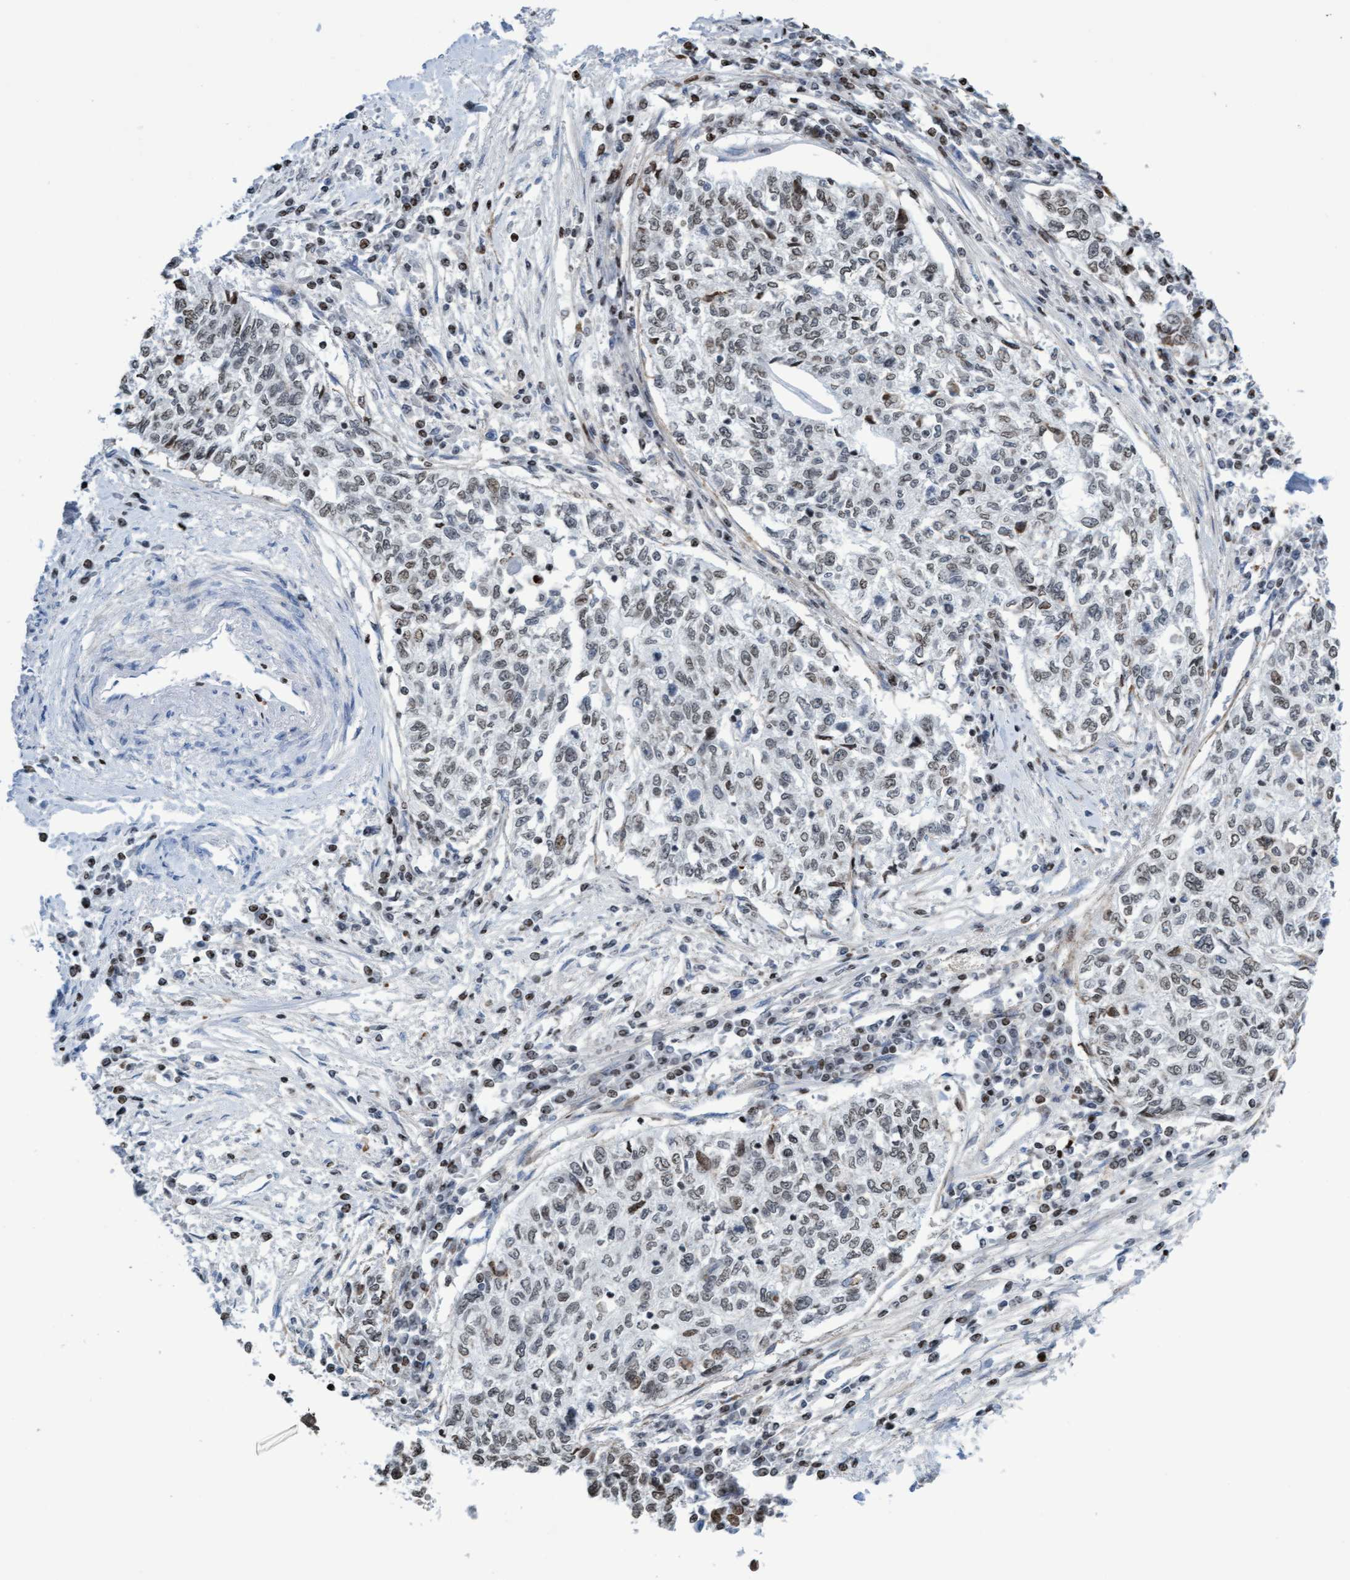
{"staining": {"intensity": "weak", "quantity": ">75%", "location": "nuclear"}, "tissue": "cervical cancer", "cell_type": "Tumor cells", "image_type": "cancer", "snomed": [{"axis": "morphology", "description": "Squamous cell carcinoma, NOS"}, {"axis": "topography", "description": "Cervix"}], "caption": "Cervical squamous cell carcinoma stained for a protein (brown) demonstrates weak nuclear positive expression in about >75% of tumor cells.", "gene": "CBX2", "patient": {"sex": "female", "age": 57}}